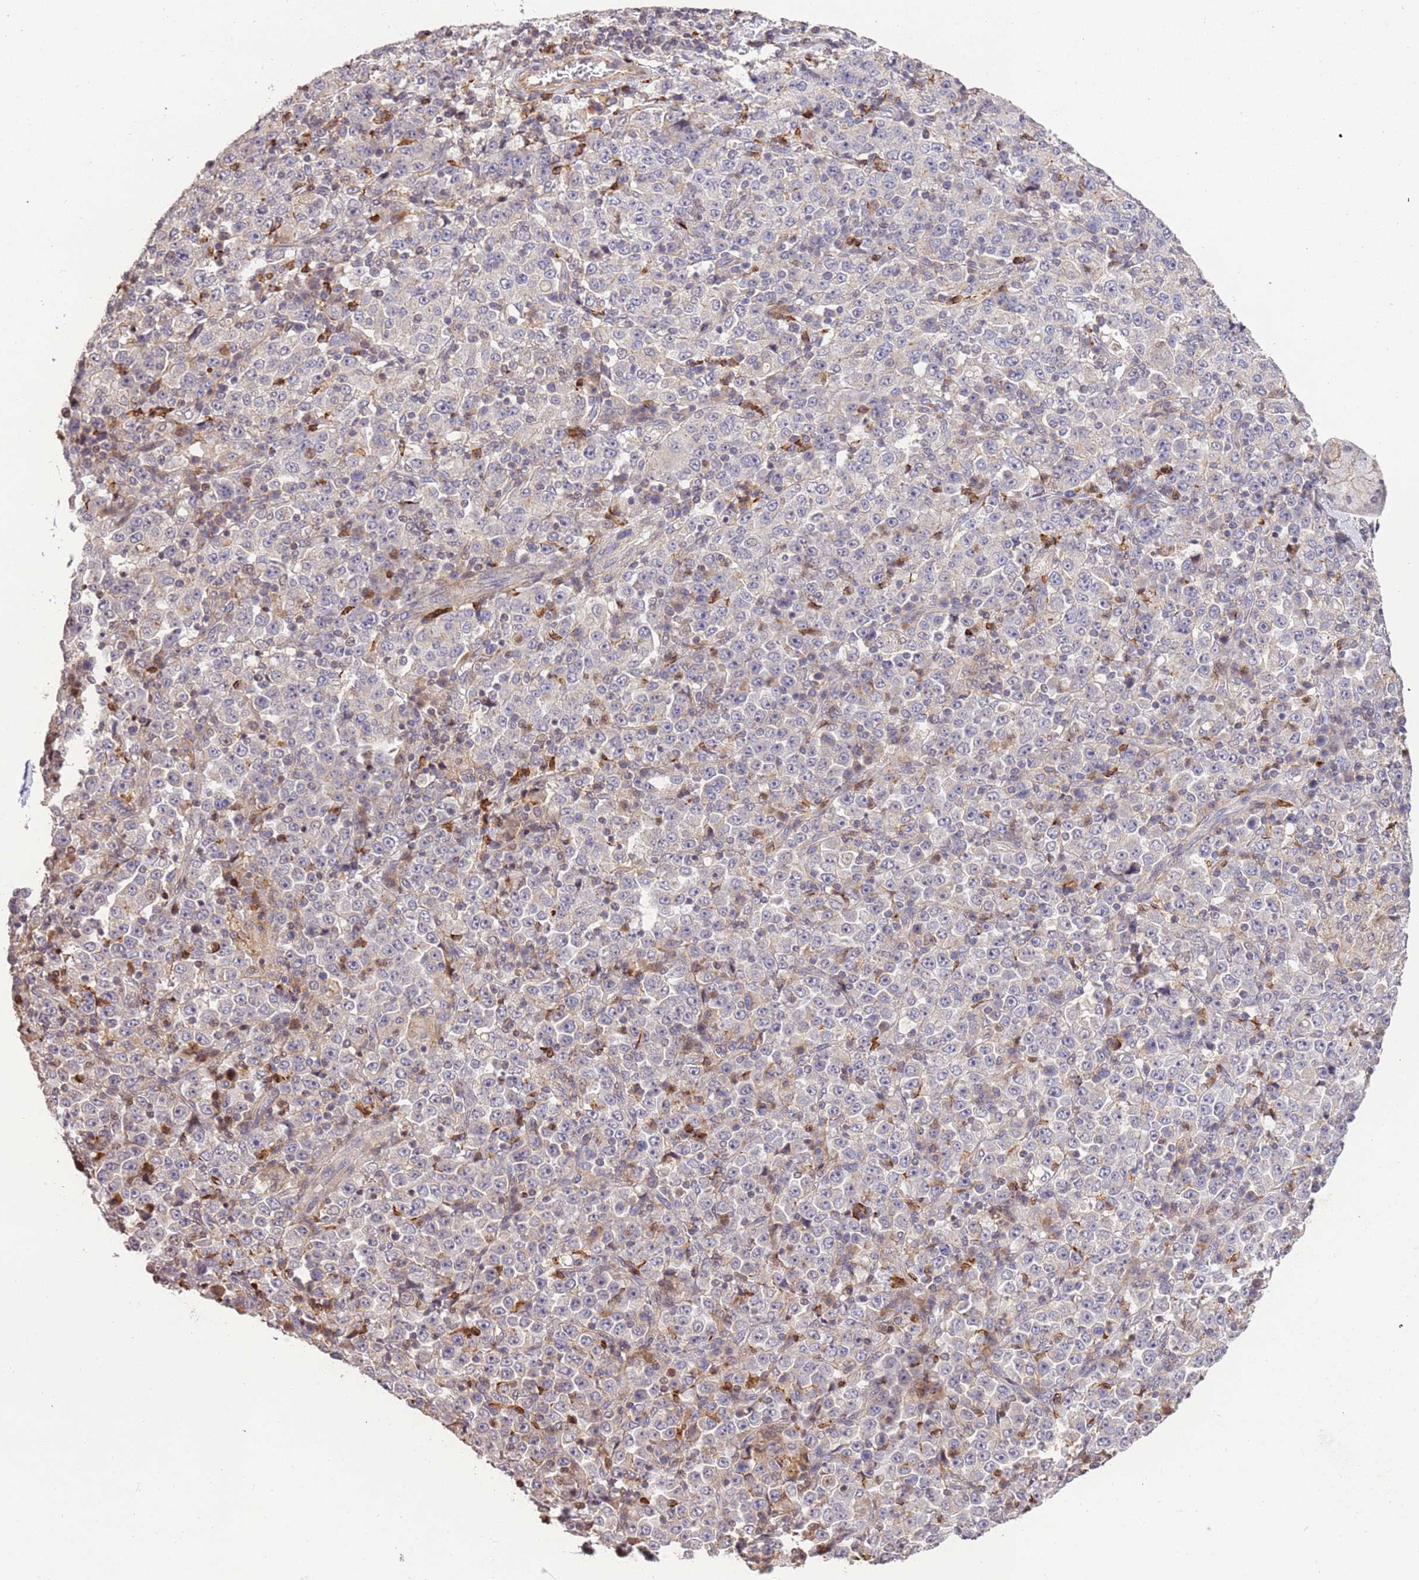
{"staining": {"intensity": "negative", "quantity": "none", "location": "none"}, "tissue": "stomach cancer", "cell_type": "Tumor cells", "image_type": "cancer", "snomed": [{"axis": "morphology", "description": "Normal tissue, NOS"}, {"axis": "morphology", "description": "Adenocarcinoma, NOS"}, {"axis": "topography", "description": "Stomach, upper"}, {"axis": "topography", "description": "Stomach"}], "caption": "Immunohistochemical staining of stomach cancer shows no significant positivity in tumor cells.", "gene": "SLC16A4", "patient": {"sex": "male", "age": 59}}